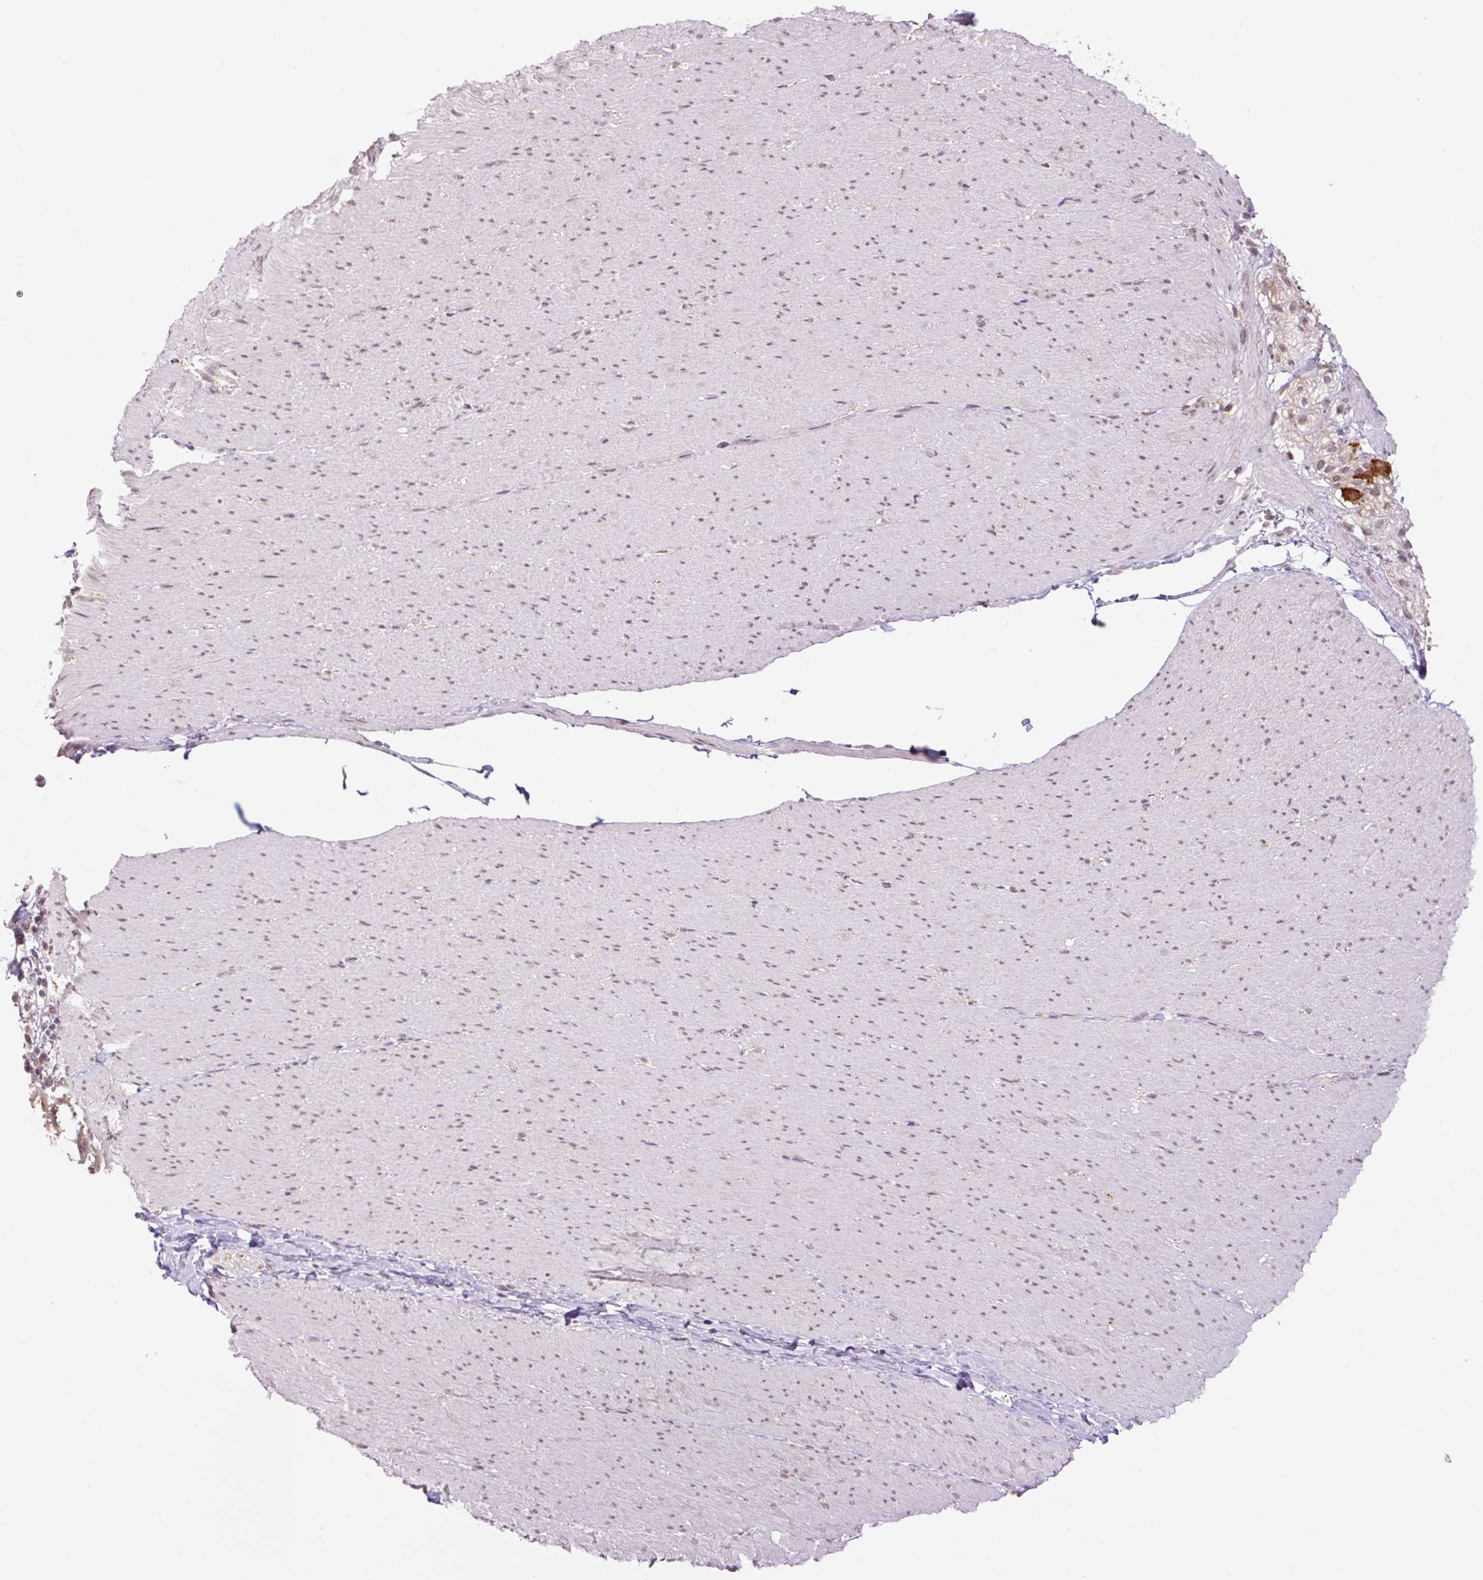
{"staining": {"intensity": "negative", "quantity": "none", "location": "none"}, "tissue": "smooth muscle", "cell_type": "Smooth muscle cells", "image_type": "normal", "snomed": [{"axis": "morphology", "description": "Normal tissue, NOS"}, {"axis": "topography", "description": "Smooth muscle"}, {"axis": "topography", "description": "Rectum"}], "caption": "A high-resolution image shows immunohistochemistry (IHC) staining of benign smooth muscle, which displays no significant staining in smooth muscle cells. The staining is performed using DAB brown chromogen with nuclei counter-stained in using hematoxylin.", "gene": "HABP4", "patient": {"sex": "male", "age": 53}}